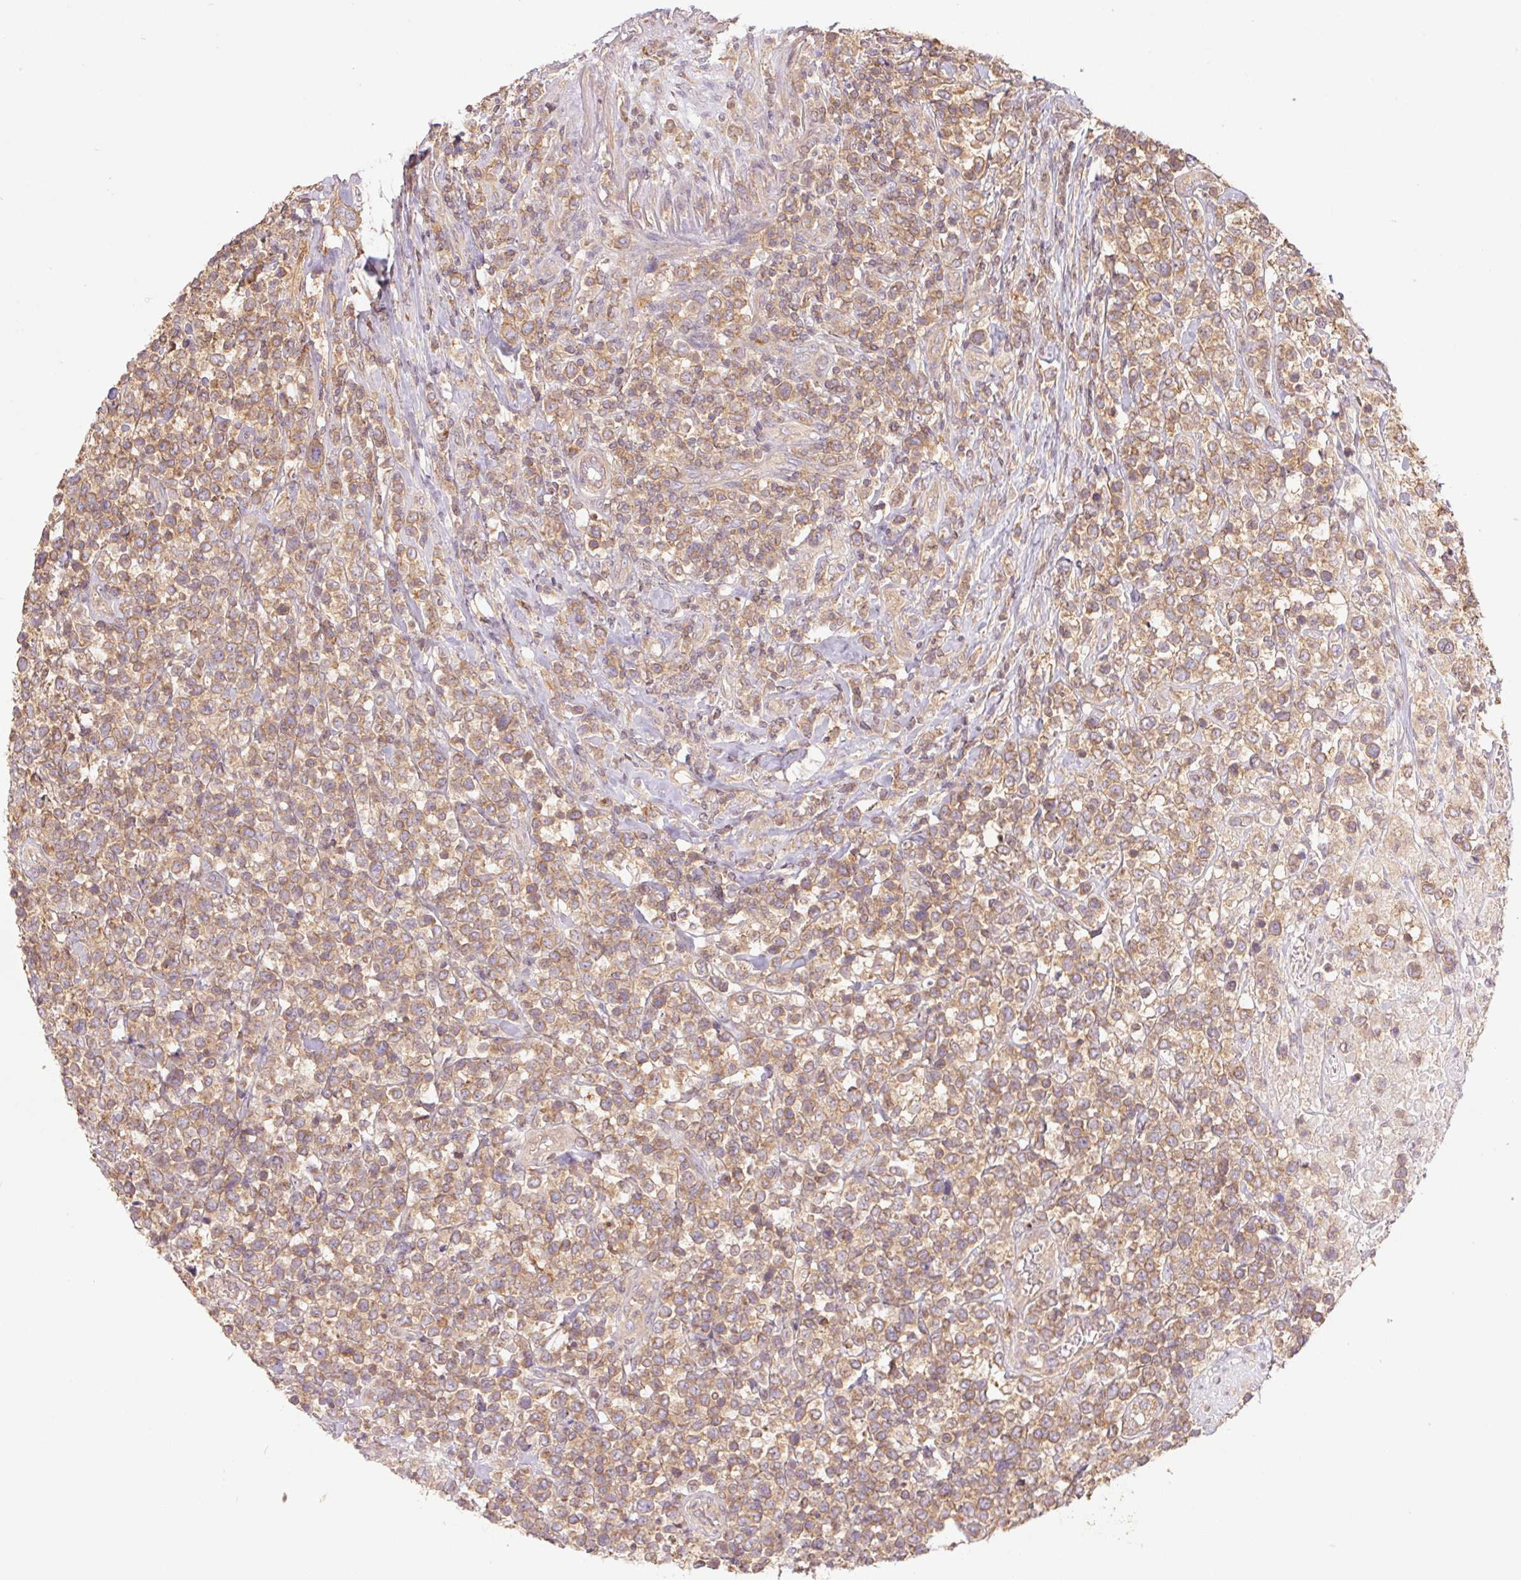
{"staining": {"intensity": "moderate", "quantity": ">75%", "location": "cytoplasmic/membranous"}, "tissue": "lymphoma", "cell_type": "Tumor cells", "image_type": "cancer", "snomed": [{"axis": "morphology", "description": "Malignant lymphoma, non-Hodgkin's type, High grade"}, {"axis": "topography", "description": "Soft tissue"}], "caption": "Moderate cytoplasmic/membranous protein positivity is identified in about >75% of tumor cells in malignant lymphoma, non-Hodgkin's type (high-grade).", "gene": "TUBA3D", "patient": {"sex": "female", "age": 56}}